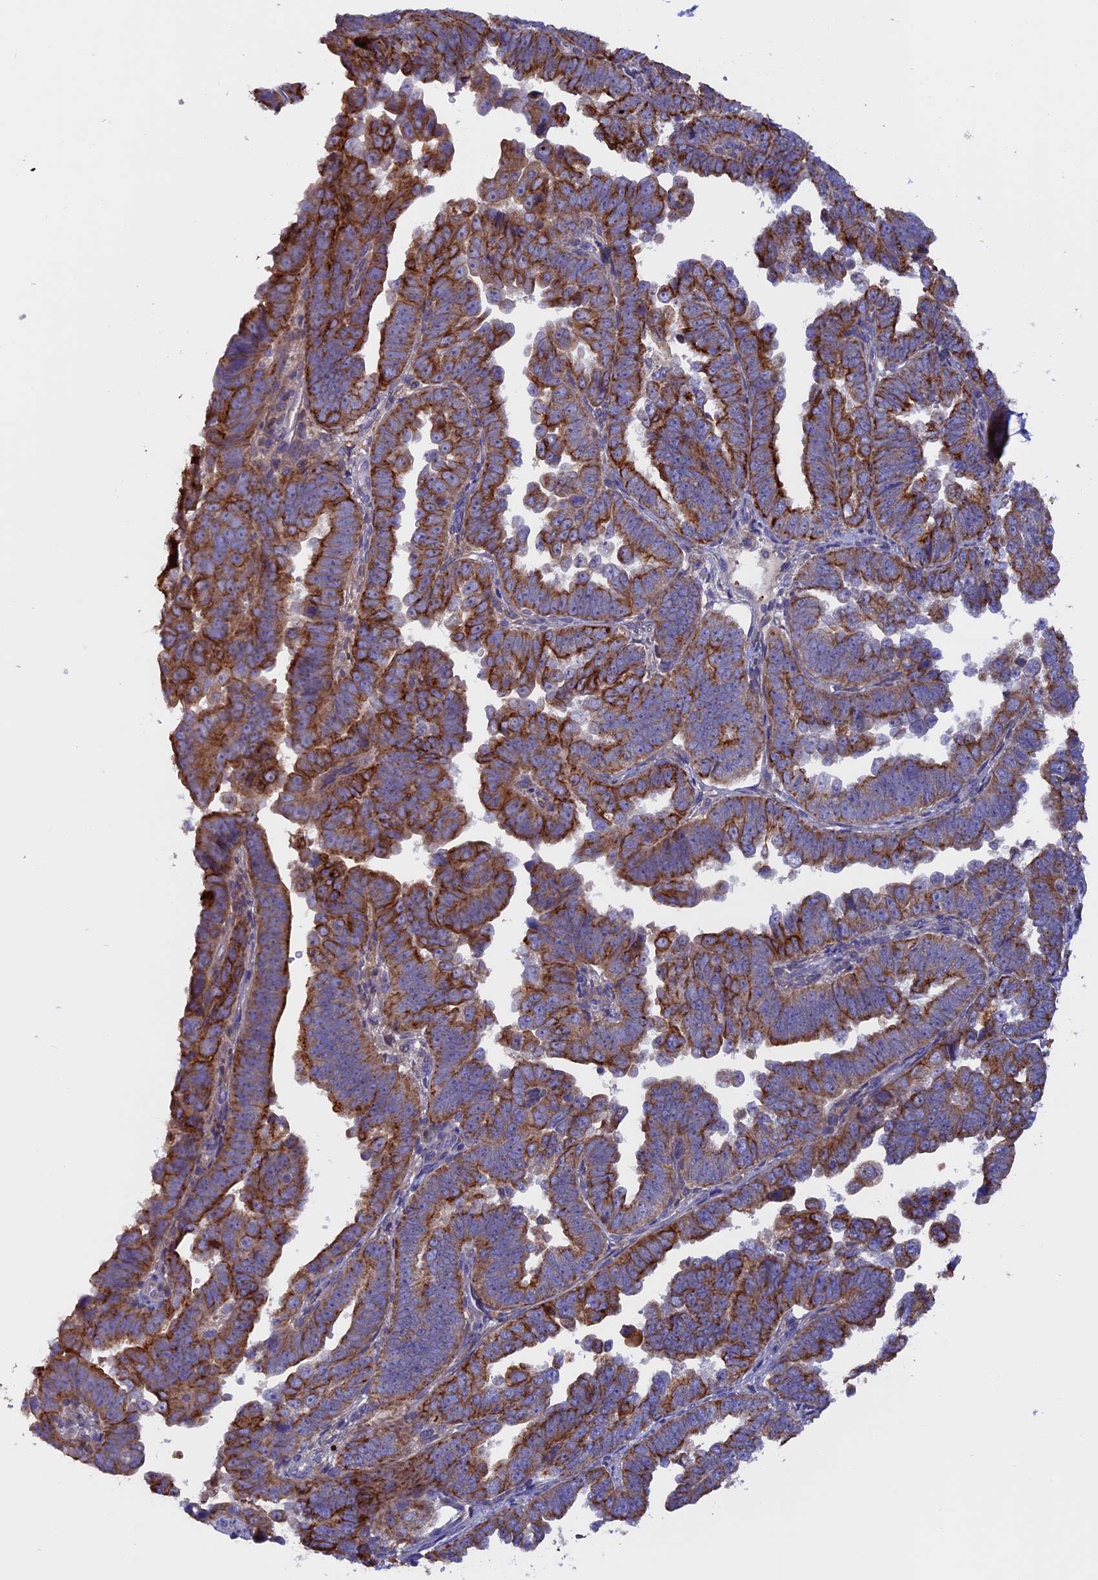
{"staining": {"intensity": "strong", "quantity": "25%-75%", "location": "cytoplasmic/membranous"}, "tissue": "endometrial cancer", "cell_type": "Tumor cells", "image_type": "cancer", "snomed": [{"axis": "morphology", "description": "Adenocarcinoma, NOS"}, {"axis": "topography", "description": "Endometrium"}], "caption": "Immunohistochemical staining of adenocarcinoma (endometrial) displays strong cytoplasmic/membranous protein positivity in about 25%-75% of tumor cells.", "gene": "PTPN9", "patient": {"sex": "female", "age": 75}}